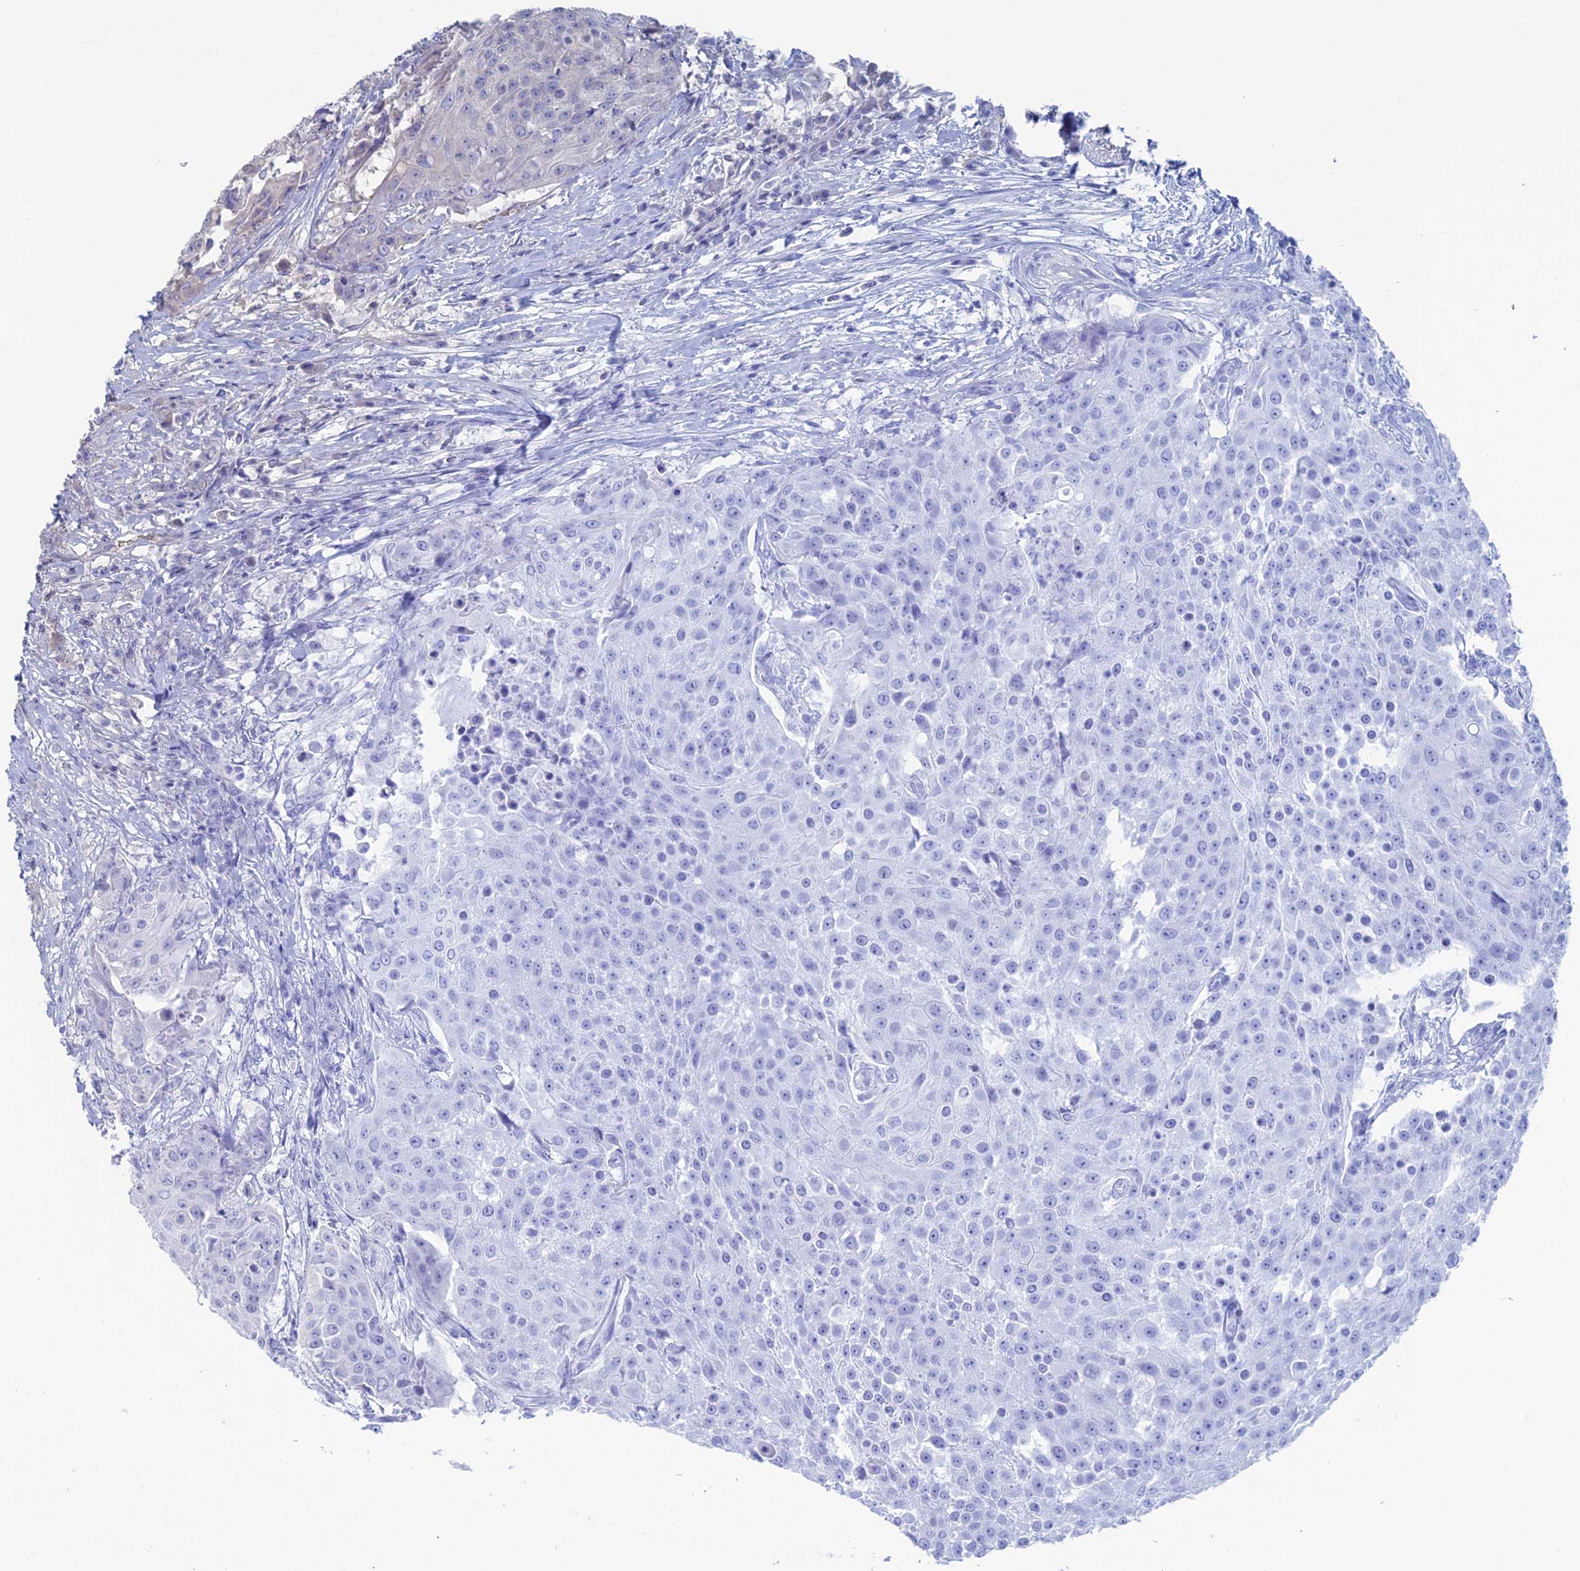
{"staining": {"intensity": "negative", "quantity": "none", "location": "none"}, "tissue": "urothelial cancer", "cell_type": "Tumor cells", "image_type": "cancer", "snomed": [{"axis": "morphology", "description": "Urothelial carcinoma, High grade"}, {"axis": "topography", "description": "Urinary bladder"}], "caption": "DAB (3,3'-diaminobenzidine) immunohistochemical staining of human urothelial carcinoma (high-grade) displays no significant staining in tumor cells. (Immunohistochemistry (ihc), brightfield microscopy, high magnification).", "gene": "TBC1D30", "patient": {"sex": "female", "age": 63}}